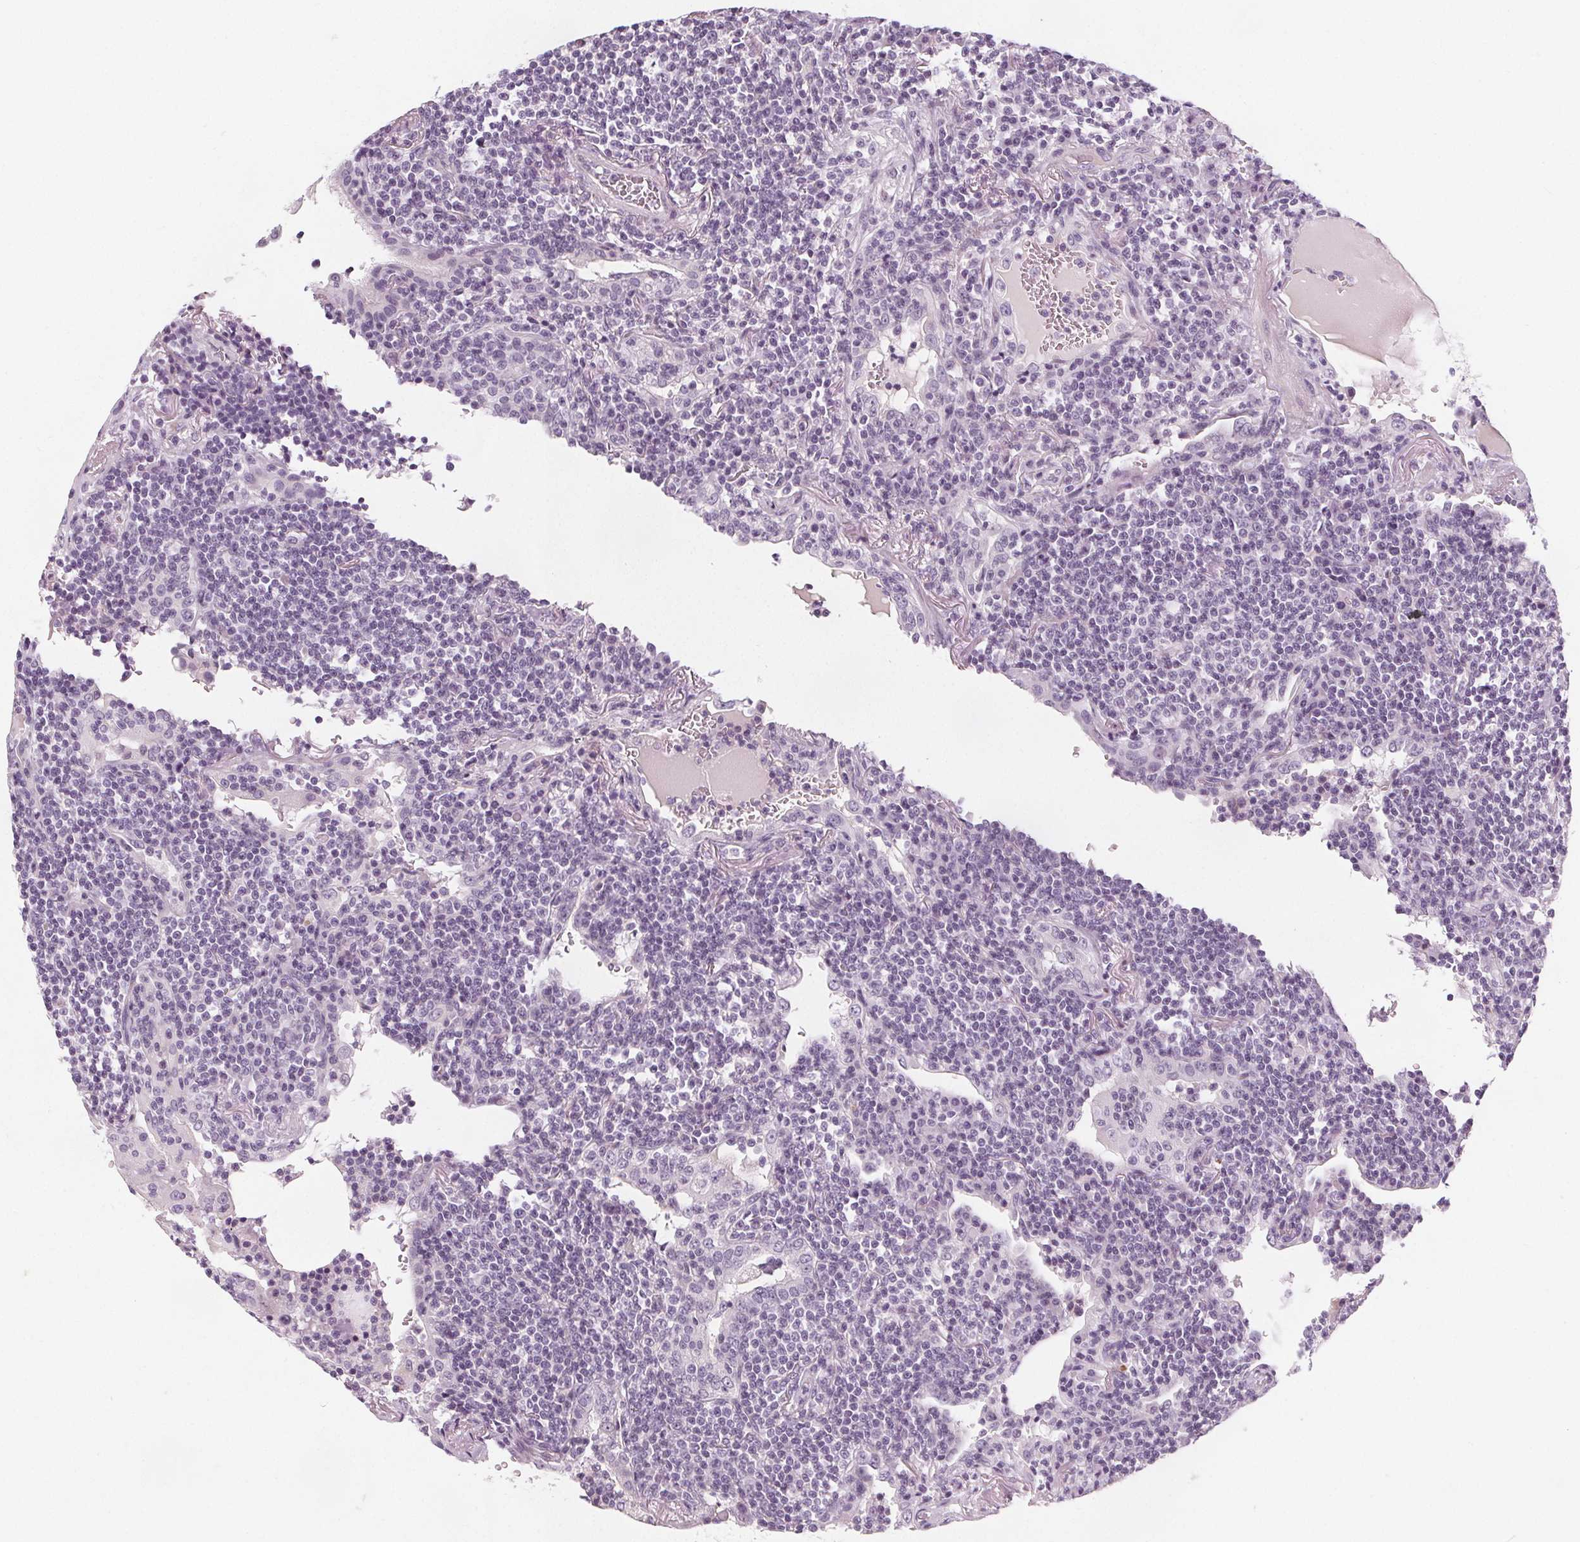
{"staining": {"intensity": "negative", "quantity": "none", "location": "none"}, "tissue": "lymphoma", "cell_type": "Tumor cells", "image_type": "cancer", "snomed": [{"axis": "morphology", "description": "Malignant lymphoma, non-Hodgkin's type, Low grade"}, {"axis": "topography", "description": "Lung"}], "caption": "This is an IHC micrograph of lymphoma. There is no positivity in tumor cells.", "gene": "SLC5A12", "patient": {"sex": "female", "age": 71}}